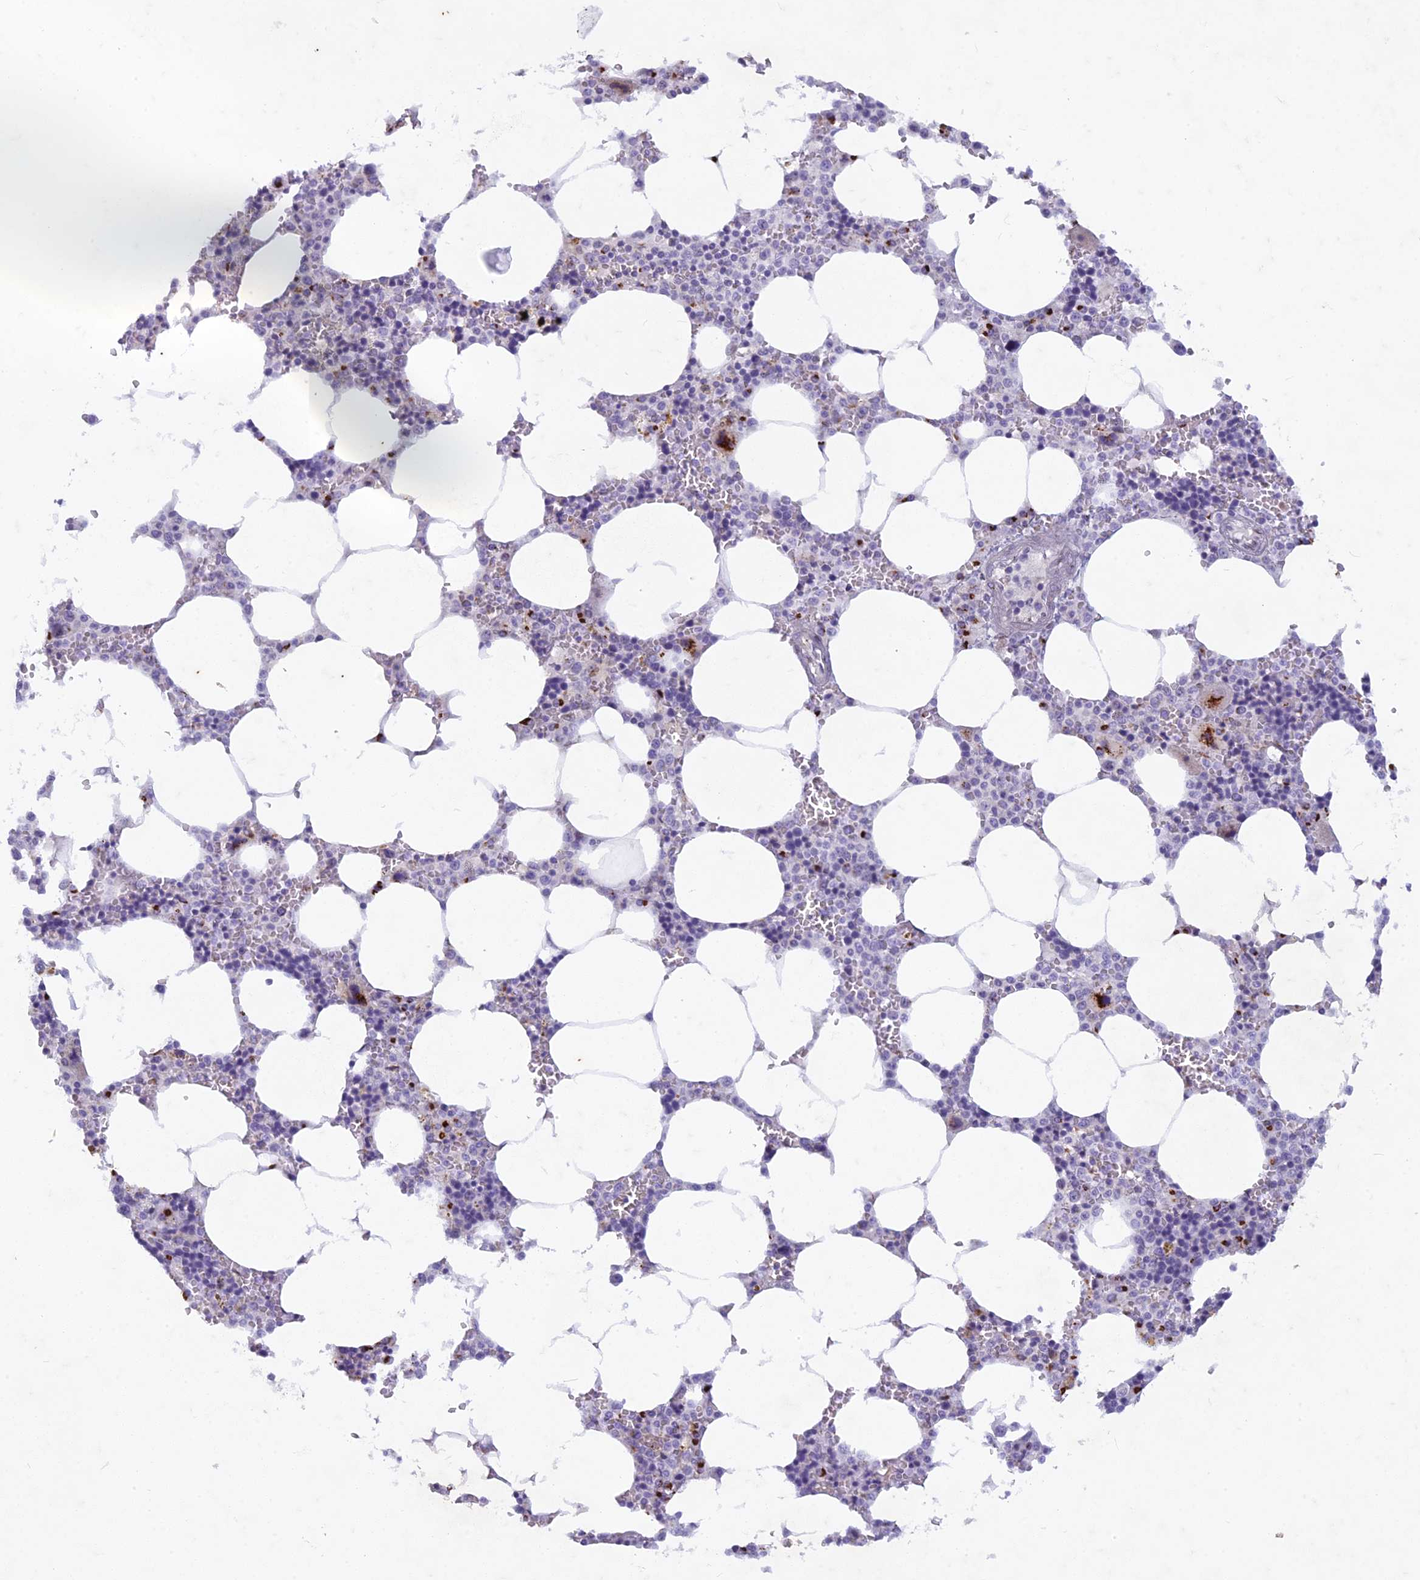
{"staining": {"intensity": "strong", "quantity": "<25%", "location": "cytoplasmic/membranous"}, "tissue": "bone marrow", "cell_type": "Hematopoietic cells", "image_type": "normal", "snomed": [{"axis": "morphology", "description": "Normal tissue, NOS"}, {"axis": "topography", "description": "Bone marrow"}], "caption": "Immunohistochemical staining of unremarkable human bone marrow exhibits <25% levels of strong cytoplasmic/membranous protein staining in approximately <25% of hematopoietic cells.", "gene": "FAM3C", "patient": {"sex": "male", "age": 70}}